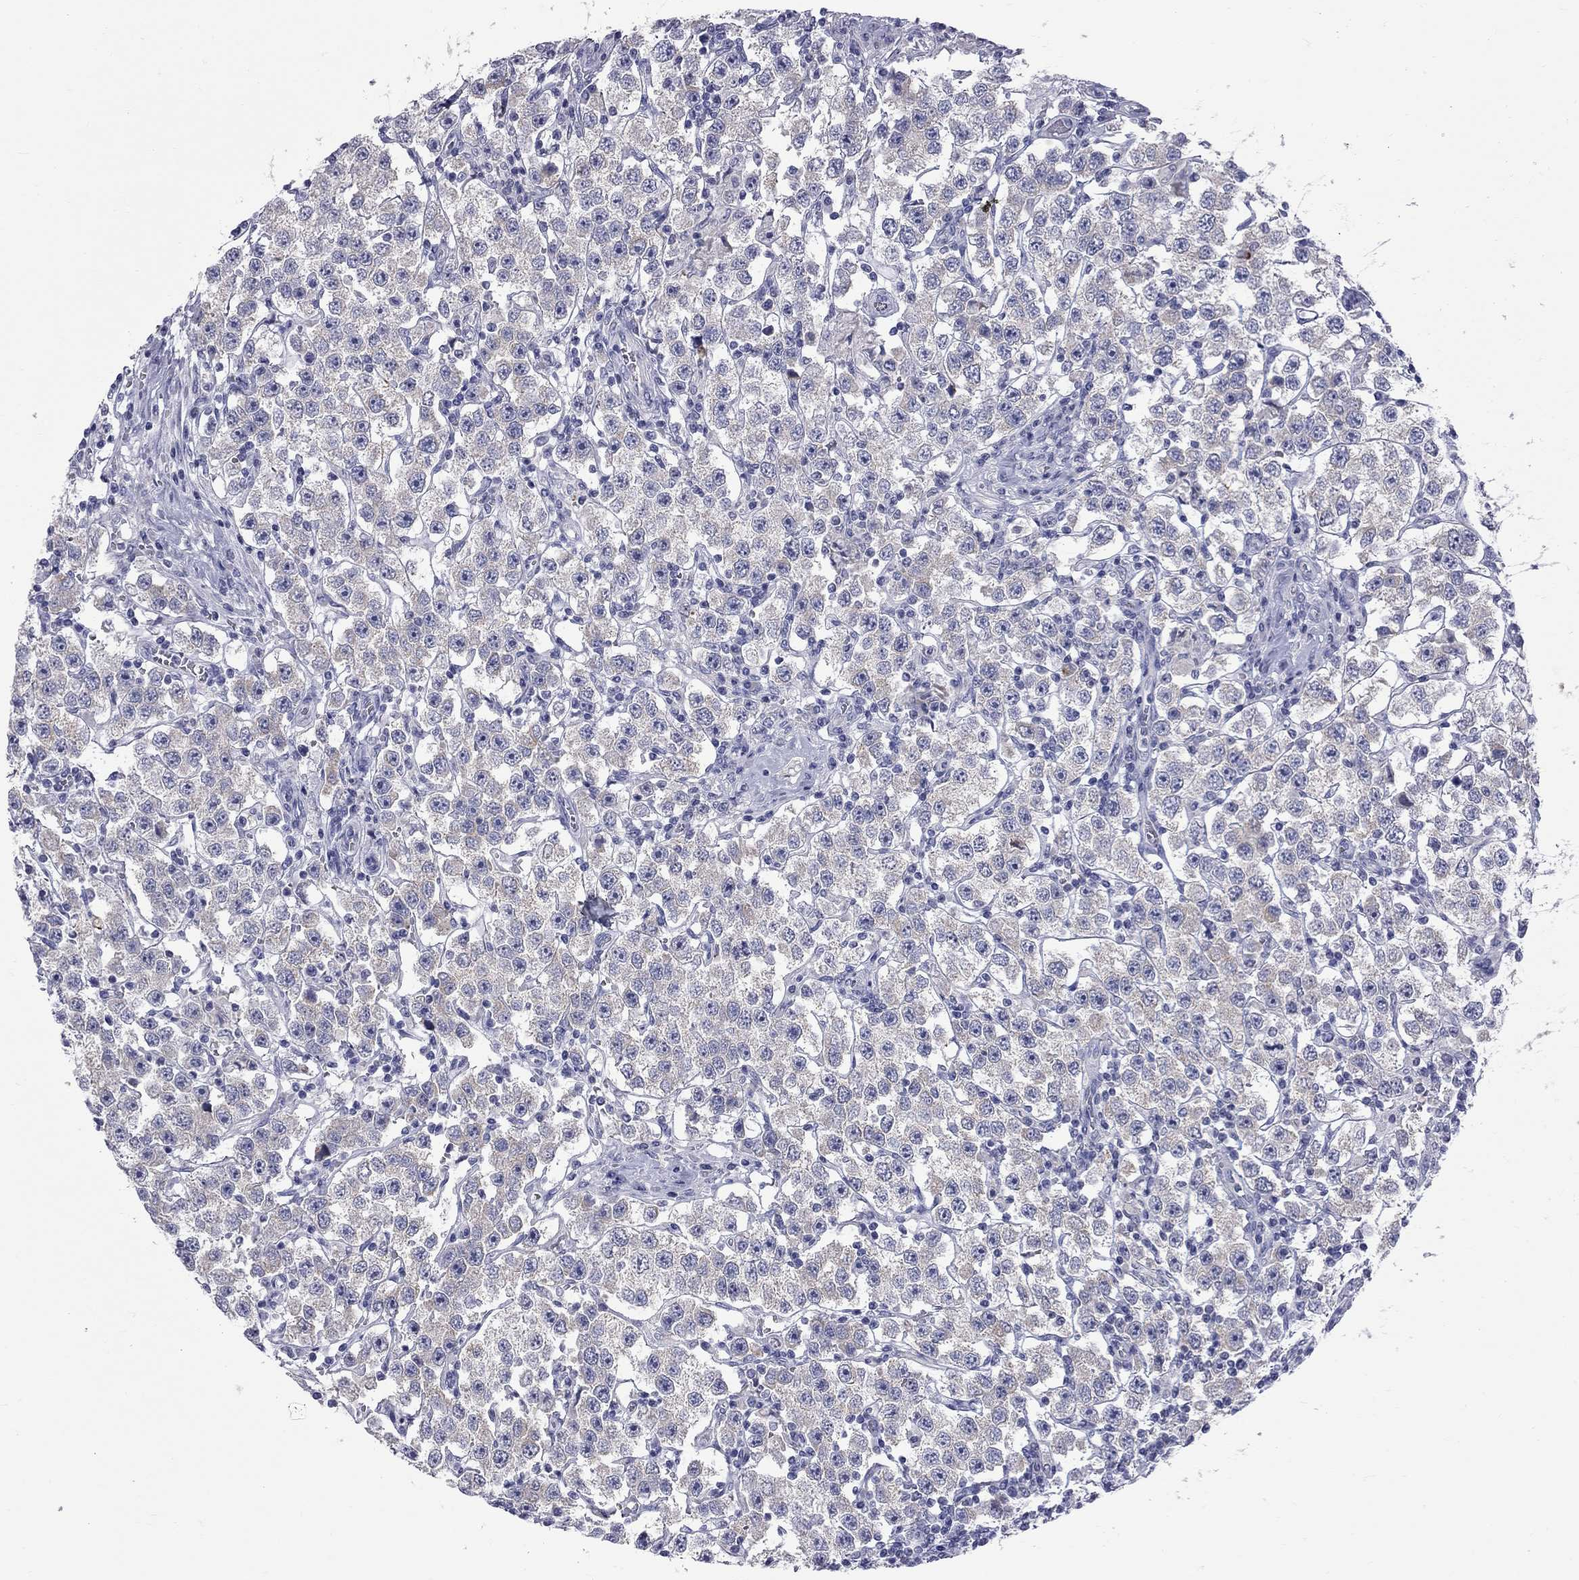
{"staining": {"intensity": "negative", "quantity": "none", "location": "none"}, "tissue": "testis cancer", "cell_type": "Tumor cells", "image_type": "cancer", "snomed": [{"axis": "morphology", "description": "Seminoma, NOS"}, {"axis": "topography", "description": "Testis"}], "caption": "This is an IHC micrograph of seminoma (testis). There is no expression in tumor cells.", "gene": "ABCB4", "patient": {"sex": "male", "age": 37}}